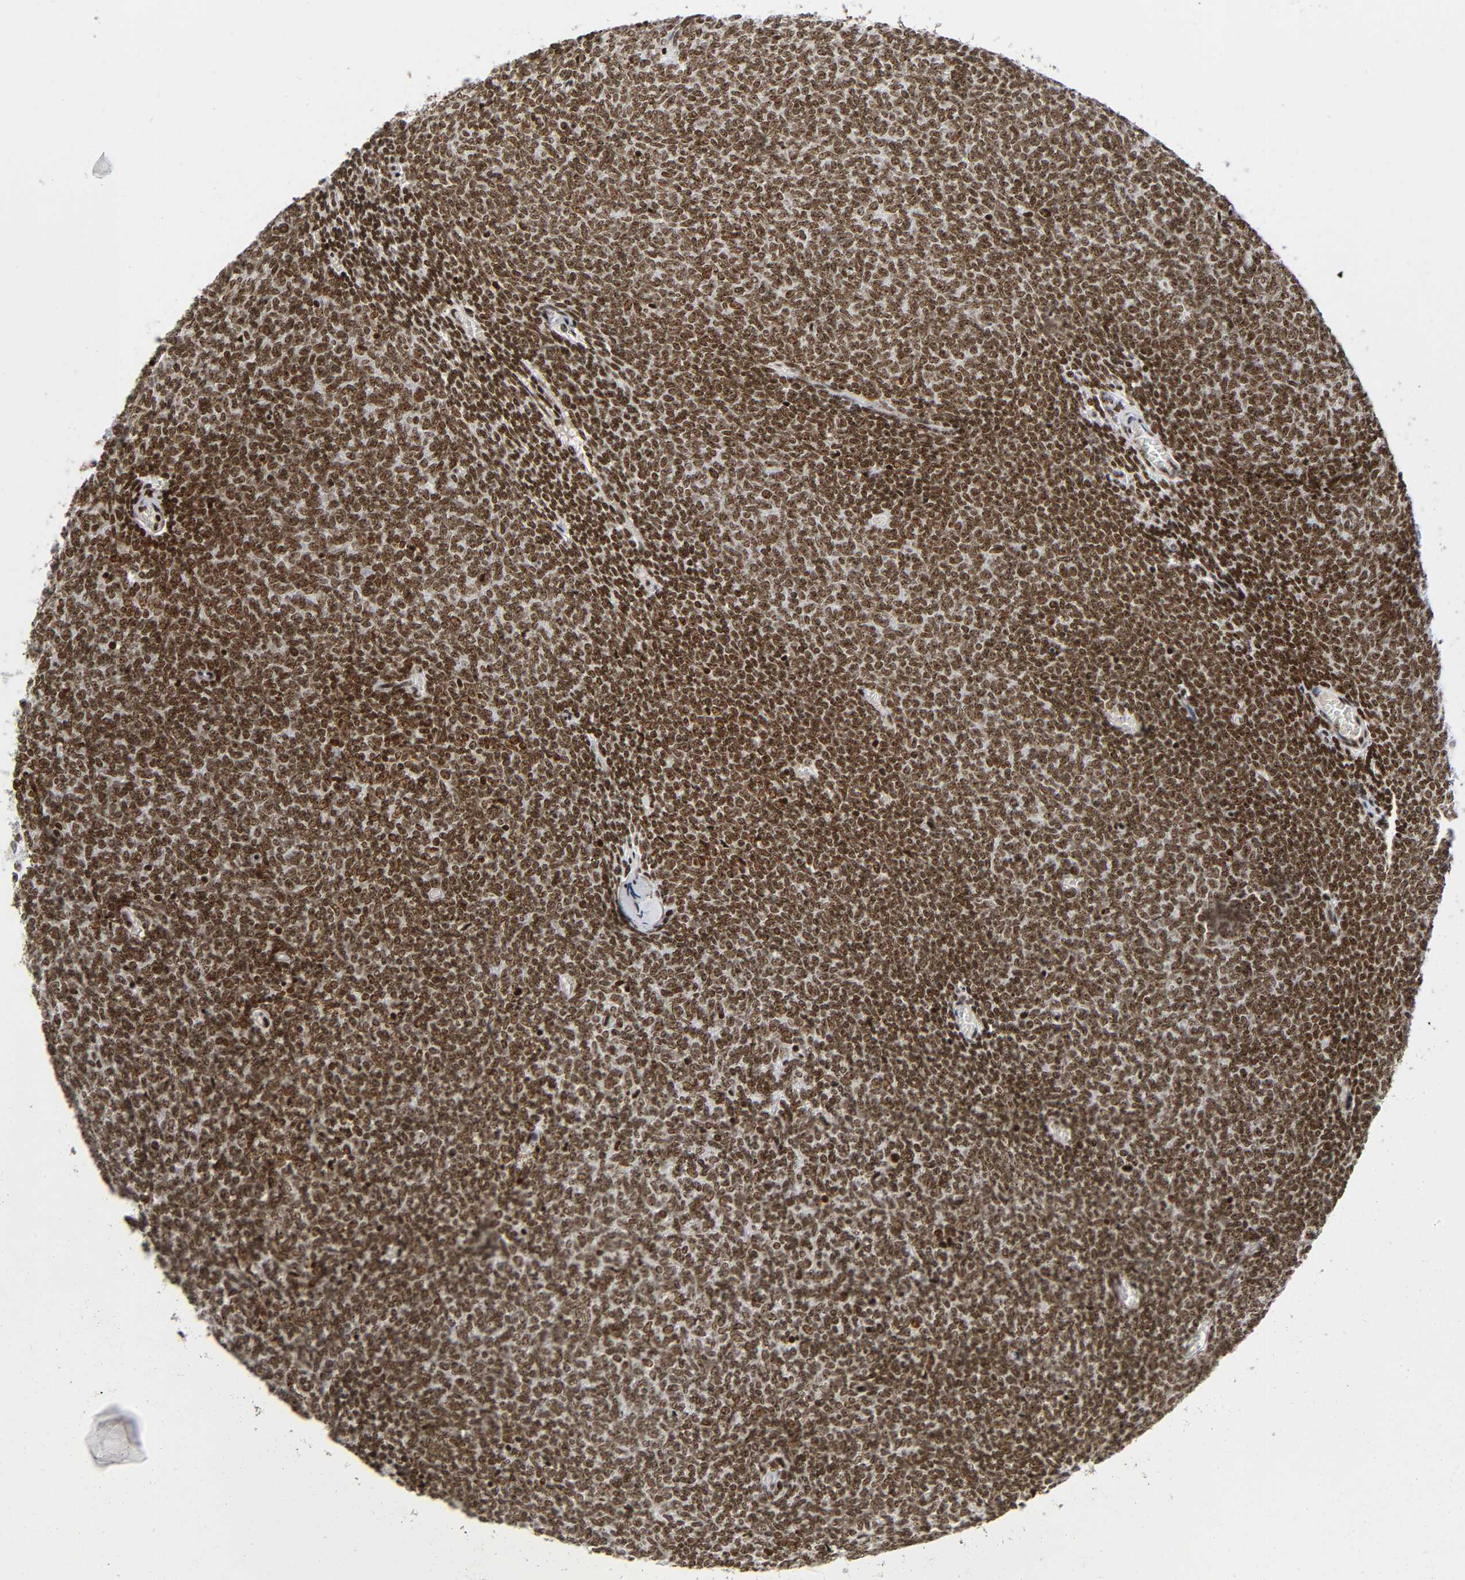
{"staining": {"intensity": "strong", "quantity": ">75%", "location": "nuclear"}, "tissue": "renal cancer", "cell_type": "Tumor cells", "image_type": "cancer", "snomed": [{"axis": "morphology", "description": "Neoplasm, malignant, NOS"}, {"axis": "topography", "description": "Kidney"}], "caption": "Renal cancer stained with a brown dye shows strong nuclear positive positivity in approximately >75% of tumor cells.", "gene": "UBTF", "patient": {"sex": "male", "age": 28}}